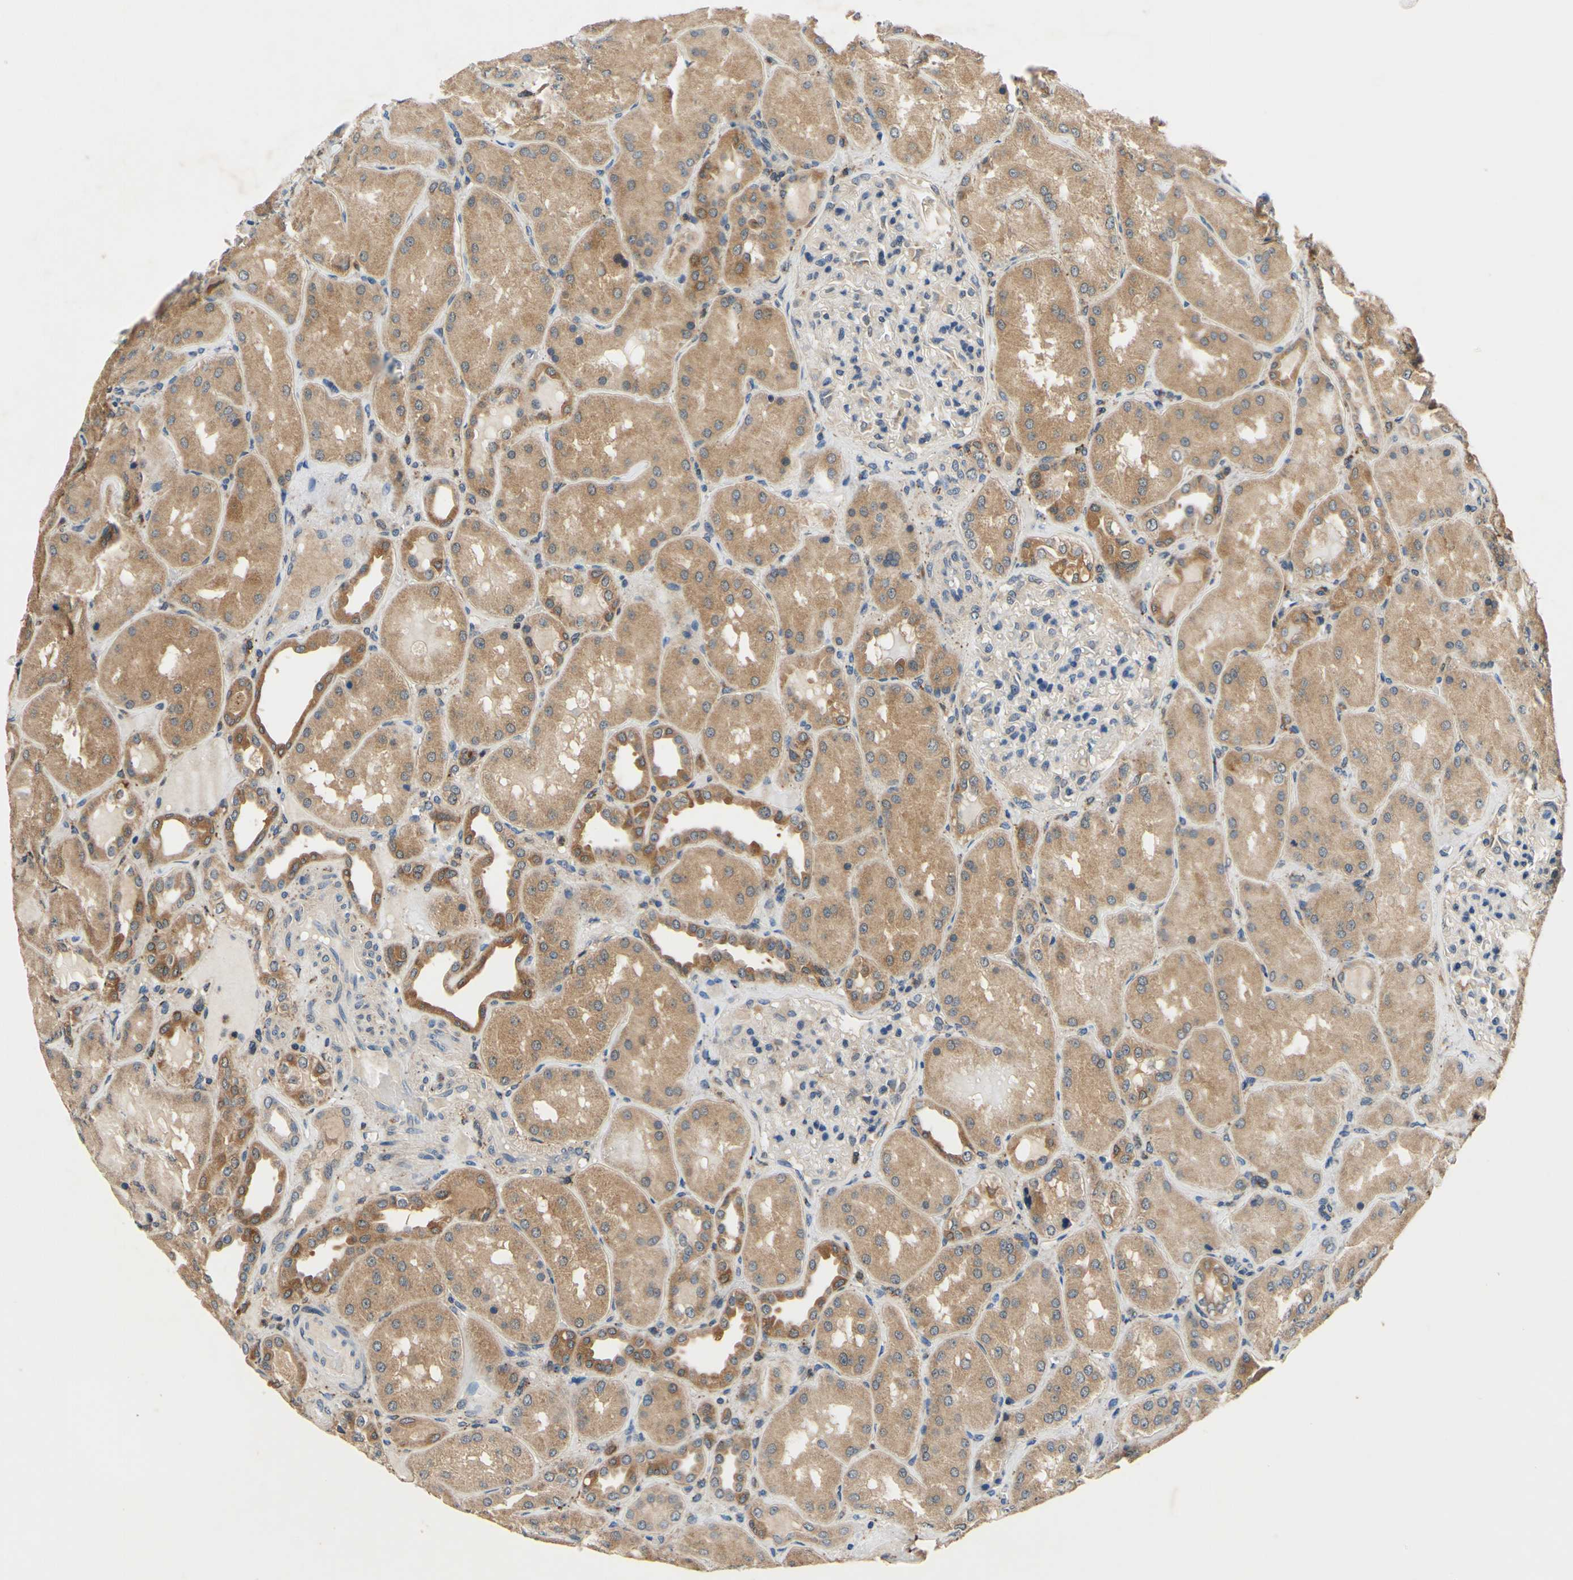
{"staining": {"intensity": "negative", "quantity": "none", "location": "none"}, "tissue": "kidney", "cell_type": "Cells in glomeruli", "image_type": "normal", "snomed": [{"axis": "morphology", "description": "Normal tissue, NOS"}, {"axis": "topography", "description": "Kidney"}], "caption": "Histopathology image shows no protein staining in cells in glomeruli of normal kidney.", "gene": "PLA2G4A", "patient": {"sex": "female", "age": 56}}